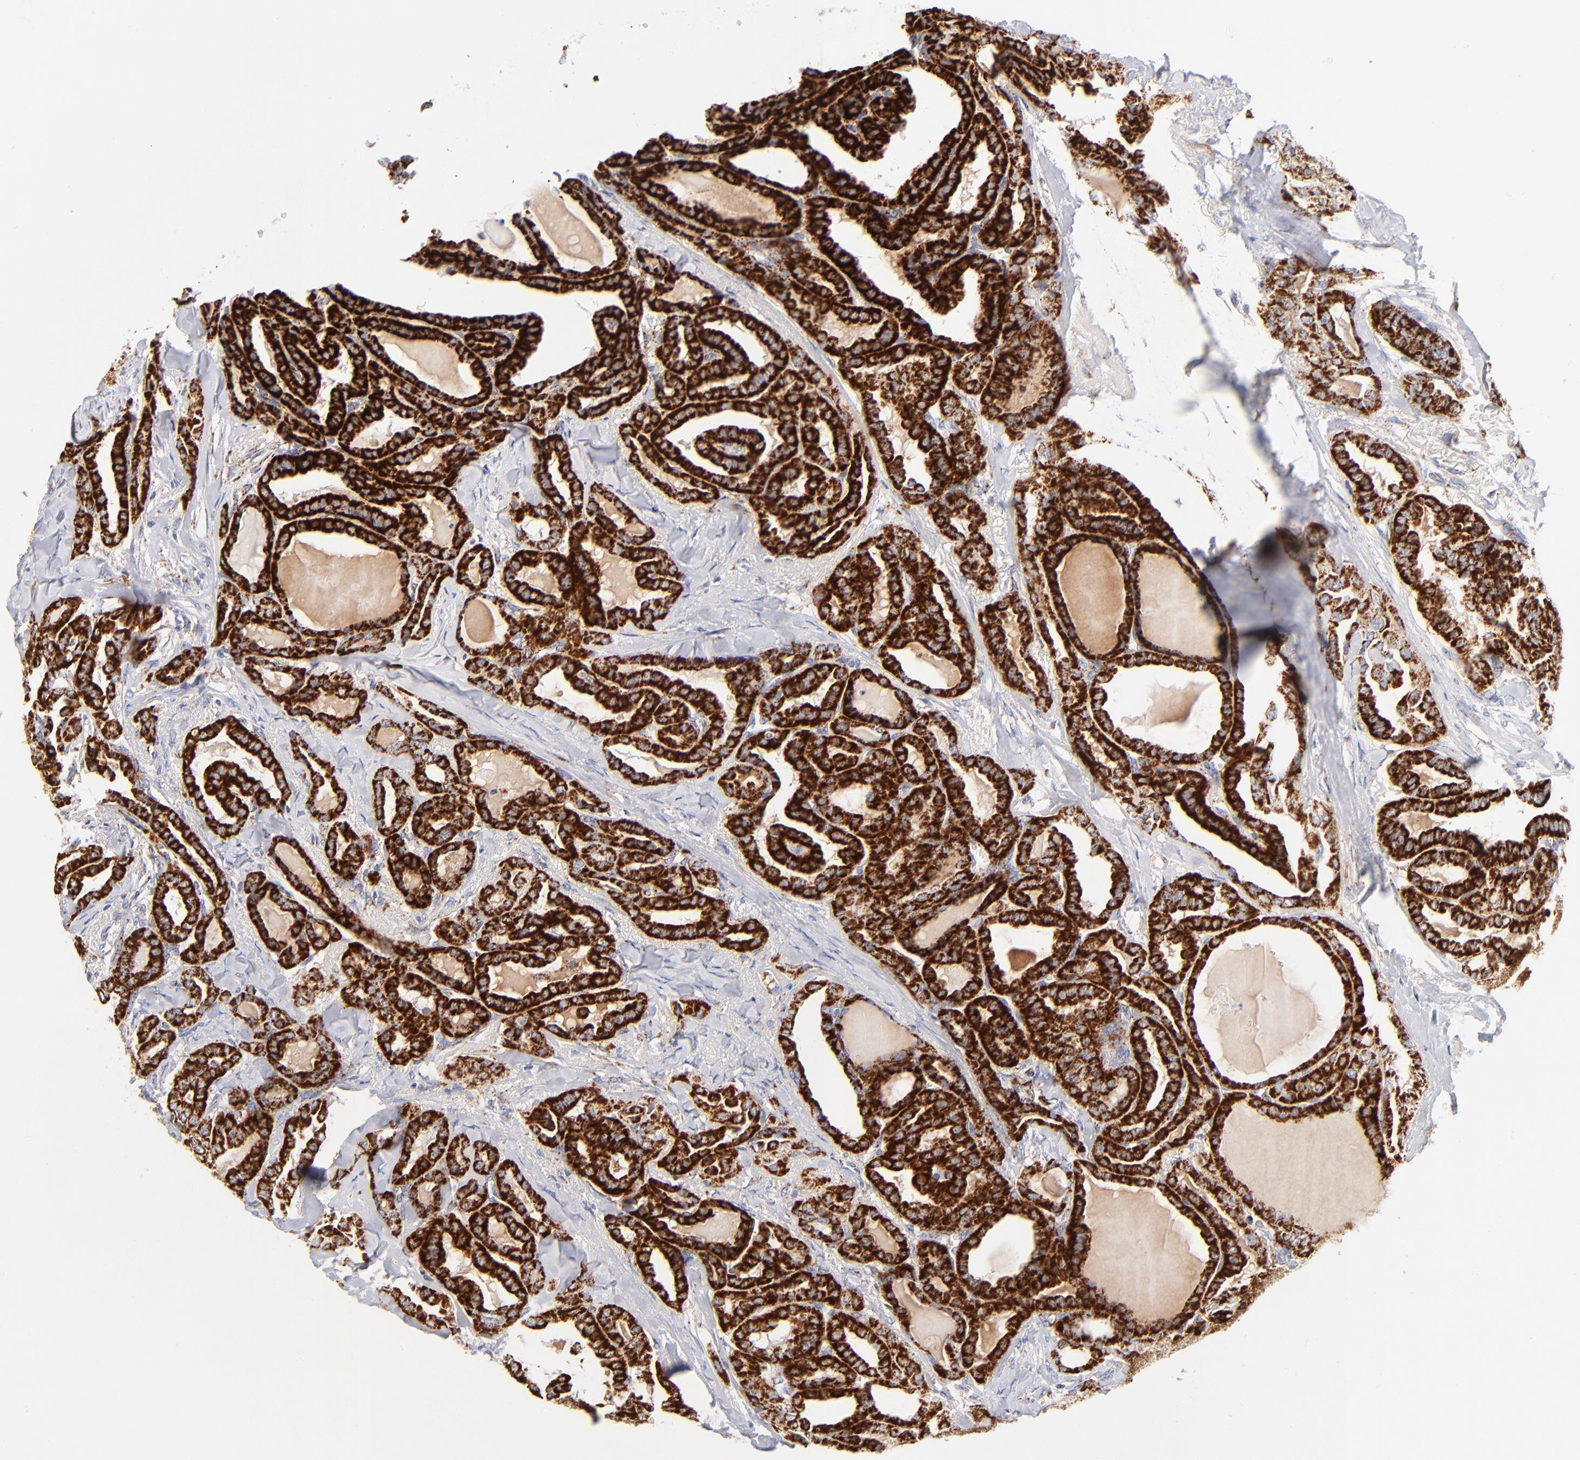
{"staining": {"intensity": "strong", "quantity": ">75%", "location": "cytoplasmic/membranous"}, "tissue": "thyroid cancer", "cell_type": "Tumor cells", "image_type": "cancer", "snomed": [{"axis": "morphology", "description": "Carcinoma, NOS"}, {"axis": "topography", "description": "Thyroid gland"}], "caption": "Thyroid carcinoma was stained to show a protein in brown. There is high levels of strong cytoplasmic/membranous expression in about >75% of tumor cells.", "gene": "DLAT", "patient": {"sex": "female", "age": 91}}